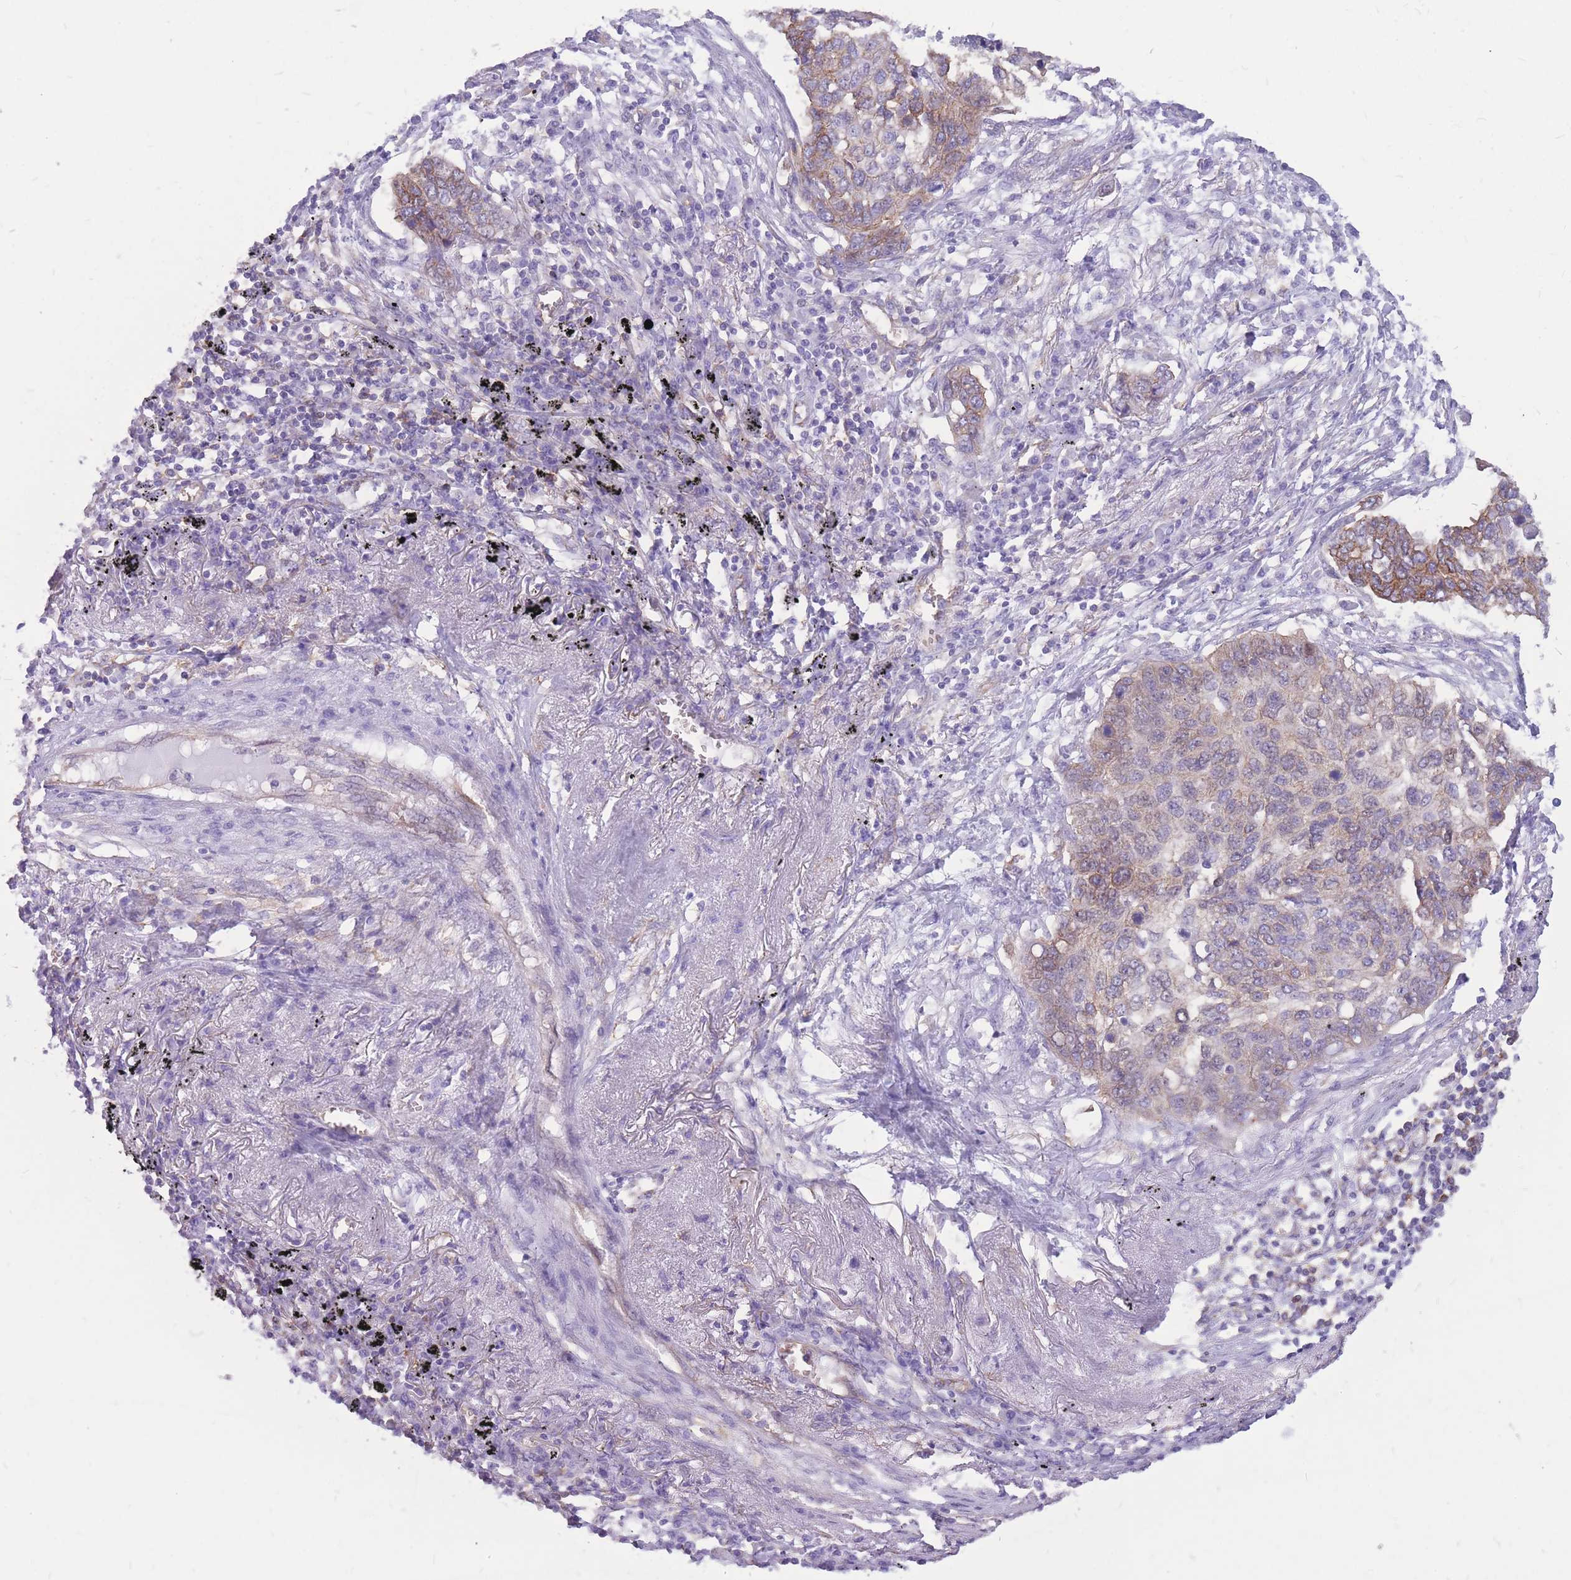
{"staining": {"intensity": "weak", "quantity": "25%-75%", "location": "cytoplasmic/membranous"}, "tissue": "lung cancer", "cell_type": "Tumor cells", "image_type": "cancer", "snomed": [{"axis": "morphology", "description": "Squamous cell carcinoma, NOS"}, {"axis": "topography", "description": "Lung"}], "caption": "Protein expression analysis of squamous cell carcinoma (lung) exhibits weak cytoplasmic/membranous staining in approximately 25%-75% of tumor cells.", "gene": "ADD2", "patient": {"sex": "female", "age": 63}}